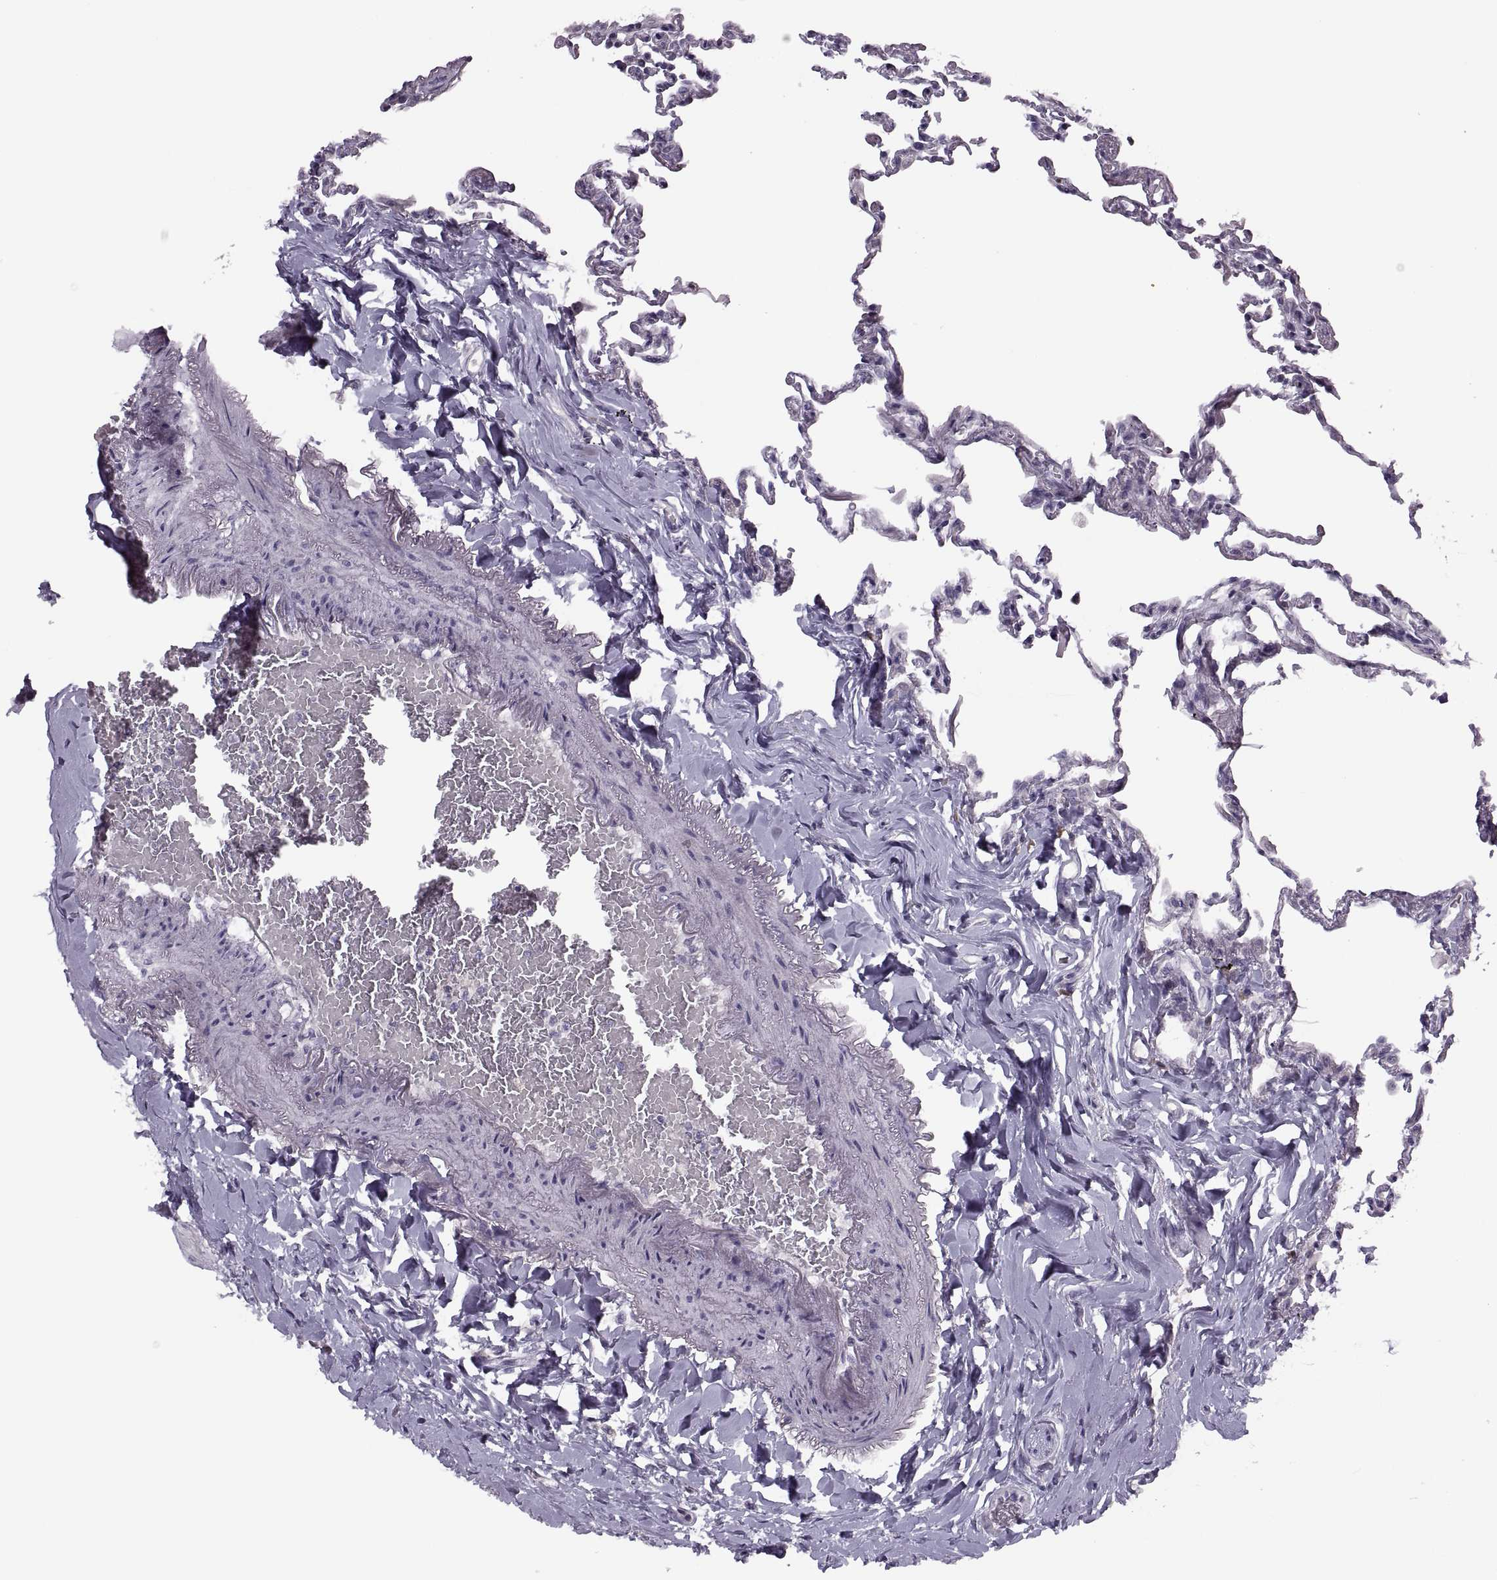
{"staining": {"intensity": "negative", "quantity": "none", "location": "none"}, "tissue": "lung", "cell_type": "Alveolar cells", "image_type": "normal", "snomed": [{"axis": "morphology", "description": "Normal tissue, NOS"}, {"axis": "topography", "description": "Lung"}], "caption": "Immunohistochemistry photomicrograph of normal lung stained for a protein (brown), which shows no expression in alveolar cells.", "gene": "H2AP", "patient": {"sex": "female", "age": 57}}